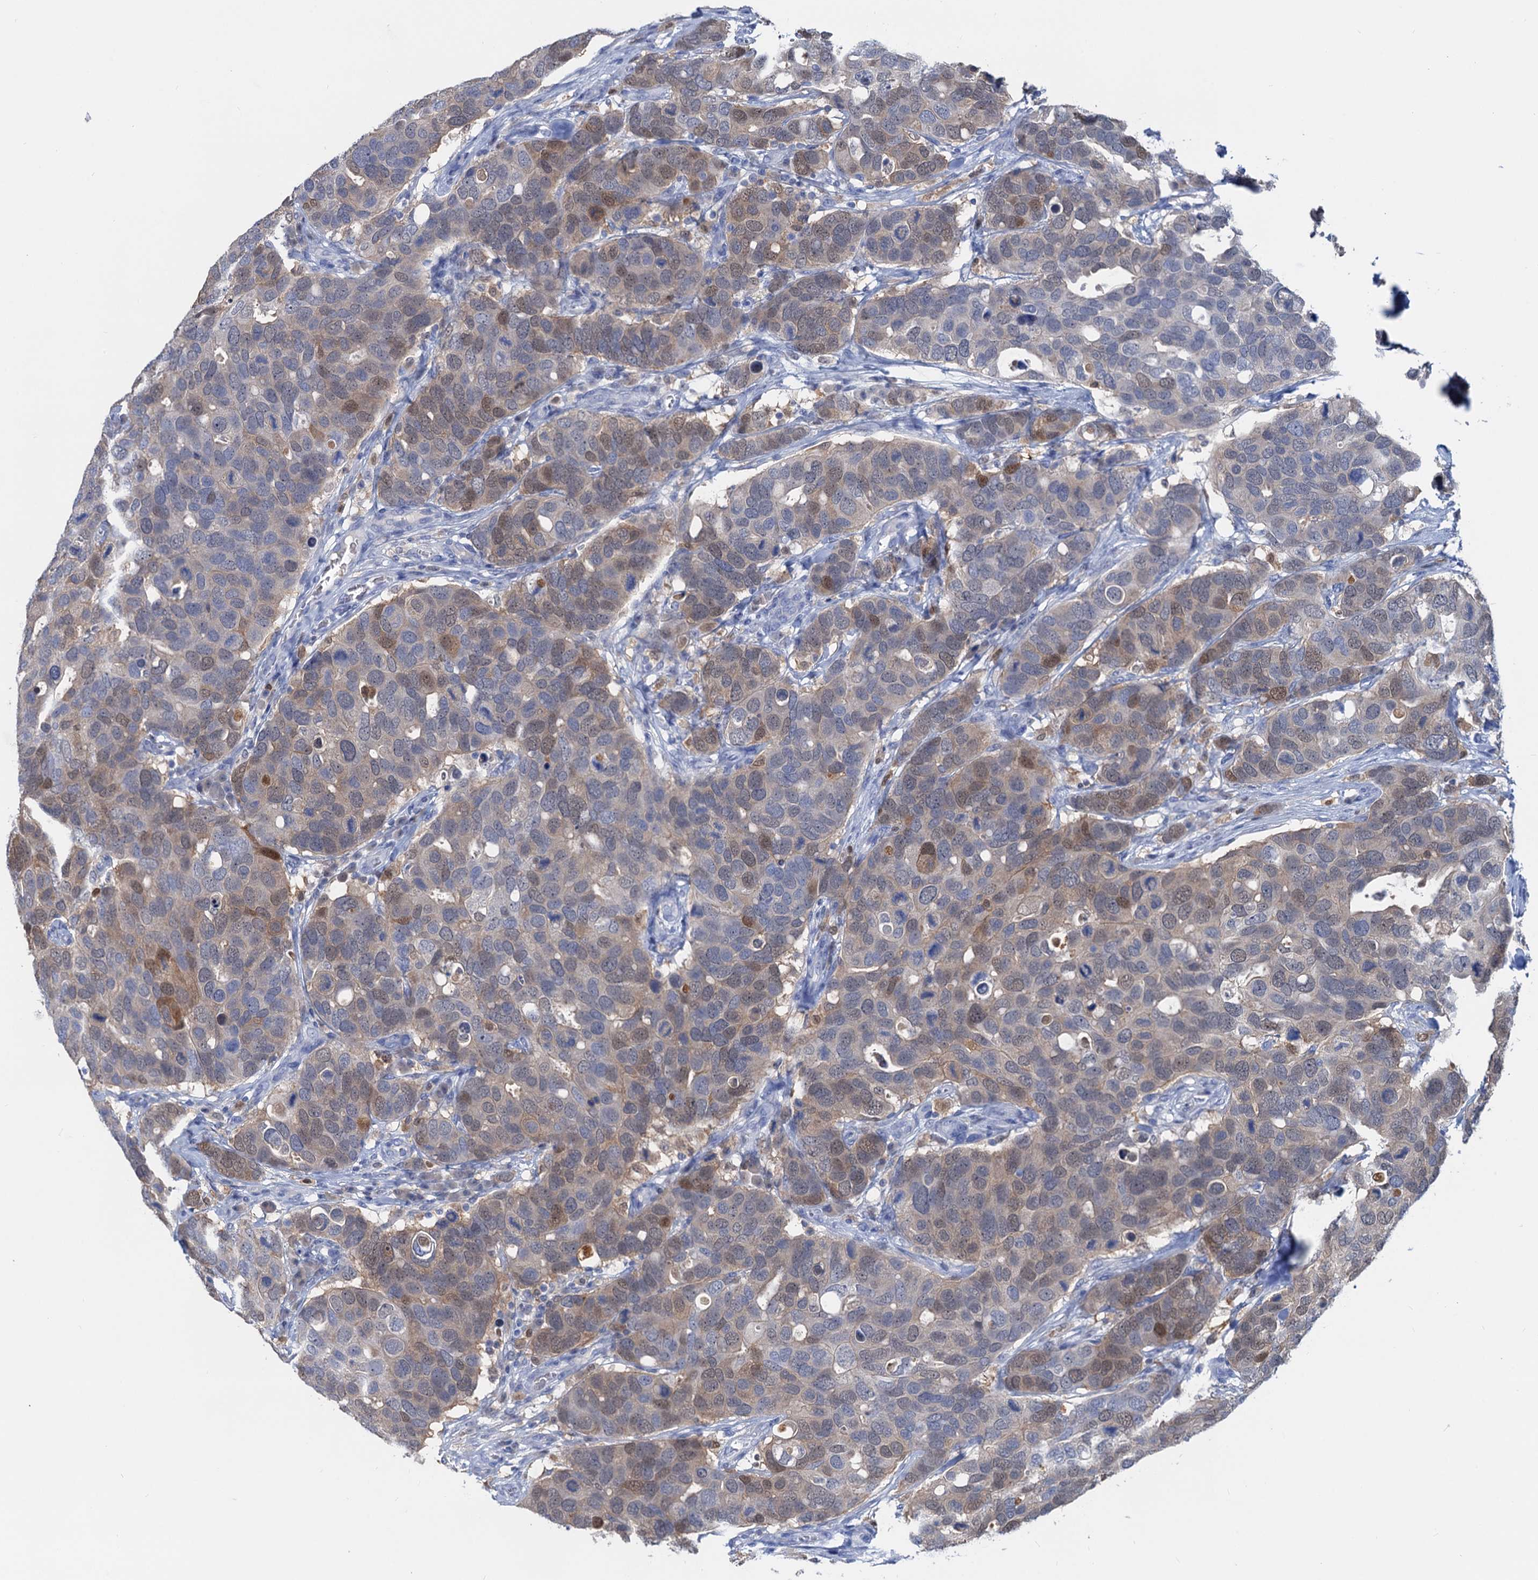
{"staining": {"intensity": "weak", "quantity": "25%-75%", "location": "cytoplasmic/membranous,nuclear"}, "tissue": "breast cancer", "cell_type": "Tumor cells", "image_type": "cancer", "snomed": [{"axis": "morphology", "description": "Duct carcinoma"}, {"axis": "topography", "description": "Breast"}], "caption": "Breast invasive ductal carcinoma stained with a brown dye demonstrates weak cytoplasmic/membranous and nuclear positive staining in approximately 25%-75% of tumor cells.", "gene": "FAH", "patient": {"sex": "female", "age": 83}}